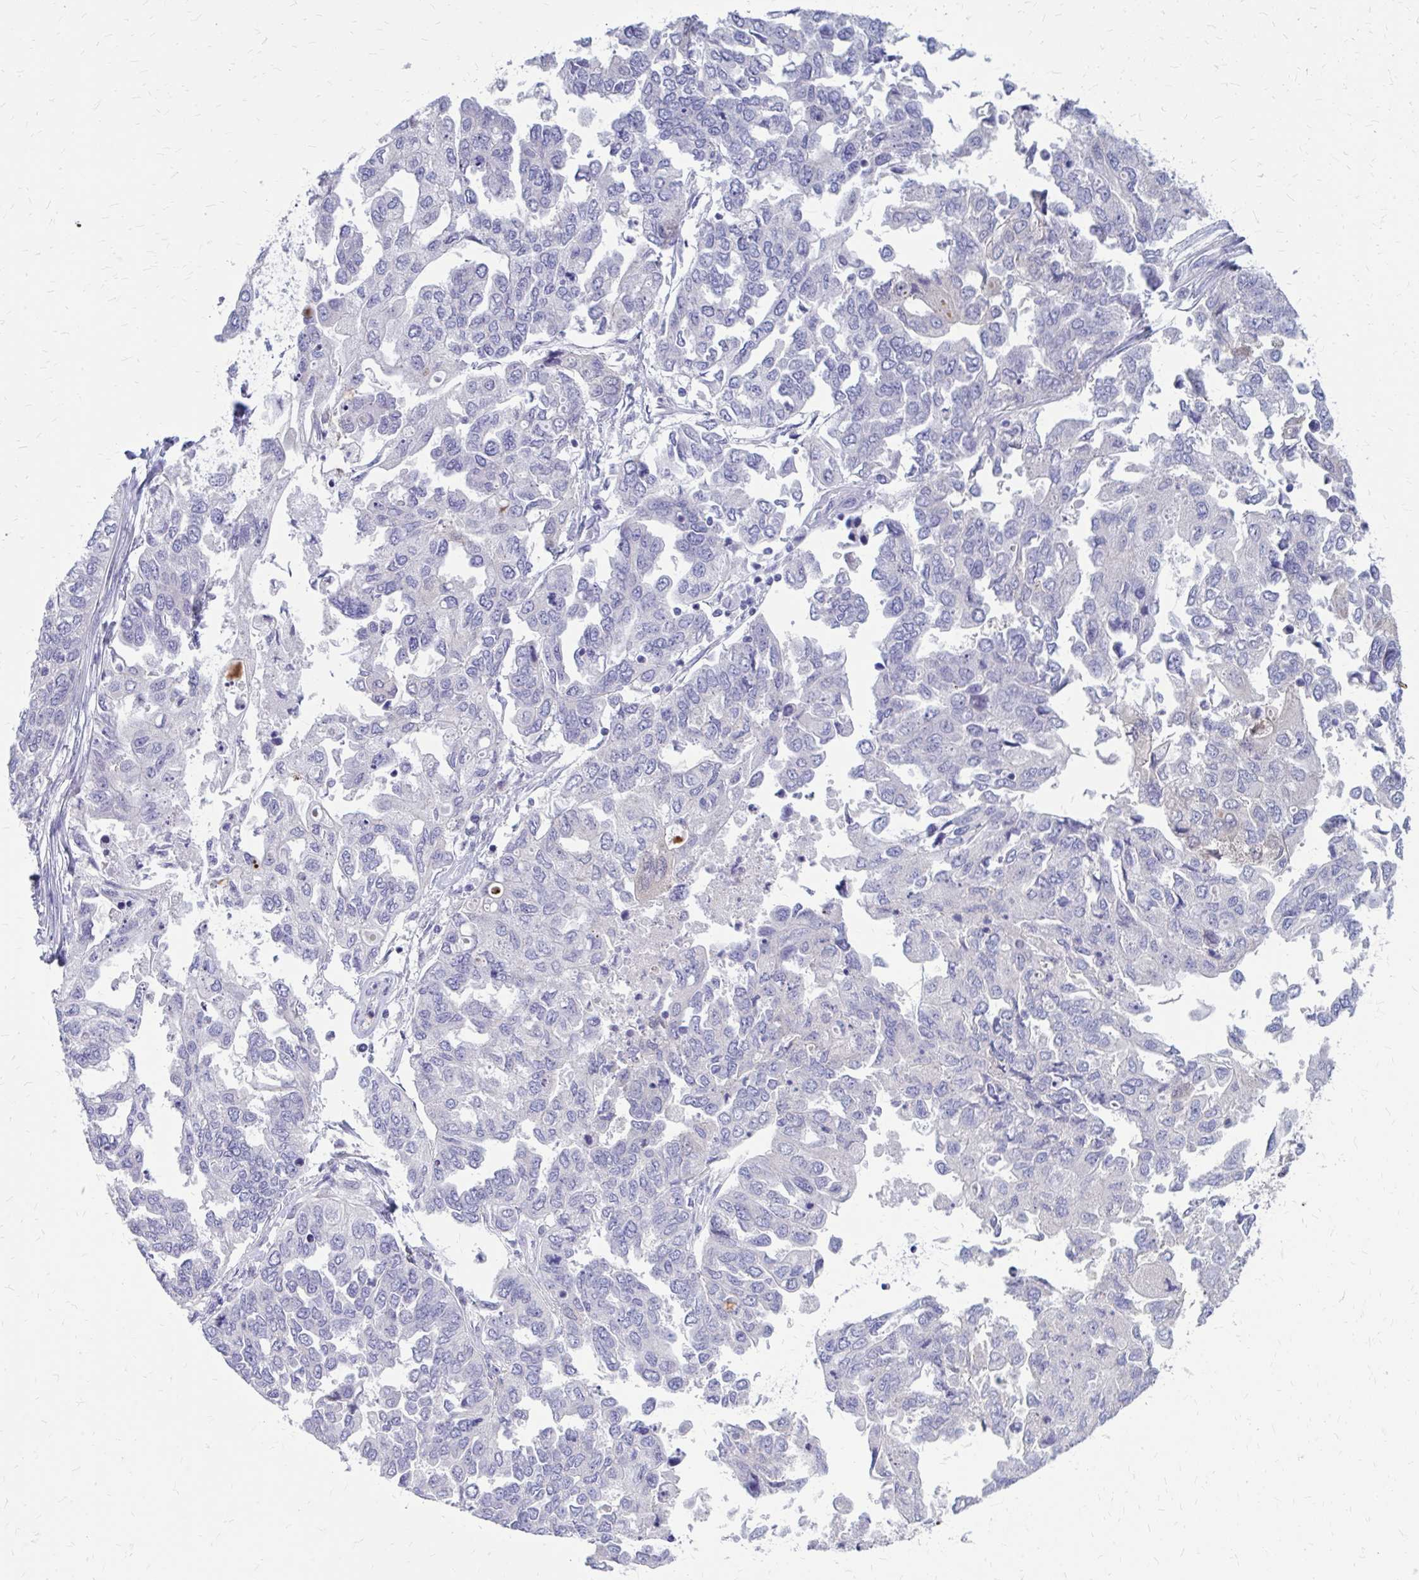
{"staining": {"intensity": "negative", "quantity": "none", "location": "none"}, "tissue": "ovarian cancer", "cell_type": "Tumor cells", "image_type": "cancer", "snomed": [{"axis": "morphology", "description": "Cystadenocarcinoma, serous, NOS"}, {"axis": "topography", "description": "Ovary"}], "caption": "DAB (3,3'-diaminobenzidine) immunohistochemical staining of ovarian cancer (serous cystadenocarcinoma) reveals no significant expression in tumor cells.", "gene": "GLYATL2", "patient": {"sex": "female", "age": 53}}